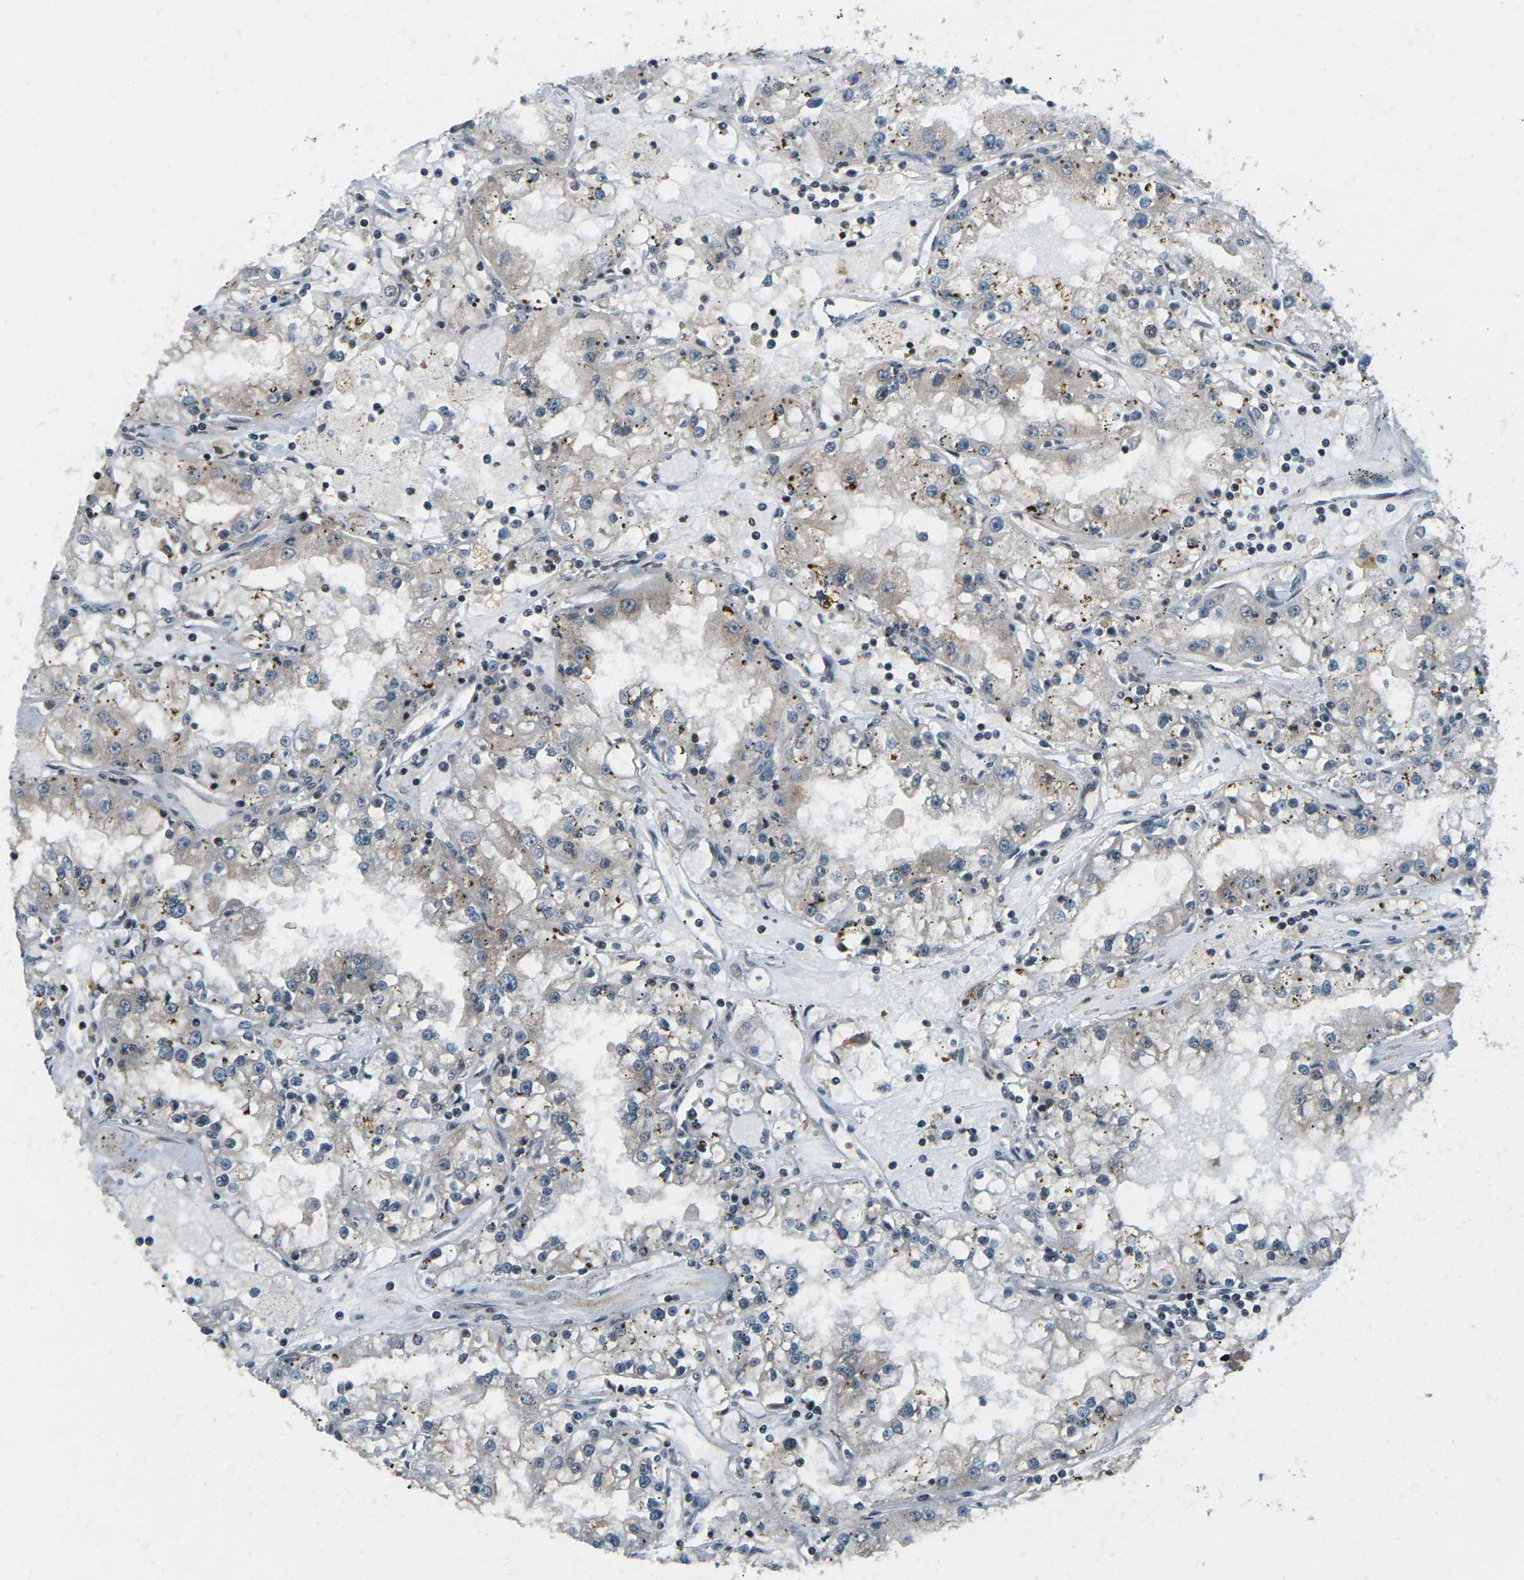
{"staining": {"intensity": "moderate", "quantity": "<25%", "location": "cytoplasmic/membranous,nuclear"}, "tissue": "renal cancer", "cell_type": "Tumor cells", "image_type": "cancer", "snomed": [{"axis": "morphology", "description": "Adenocarcinoma, NOS"}, {"axis": "topography", "description": "Kidney"}], "caption": "Immunohistochemical staining of human adenocarcinoma (renal) demonstrates low levels of moderate cytoplasmic/membranous and nuclear expression in about <25% of tumor cells. (IHC, brightfield microscopy, high magnification).", "gene": "UBE2S", "patient": {"sex": "male", "age": 56}}